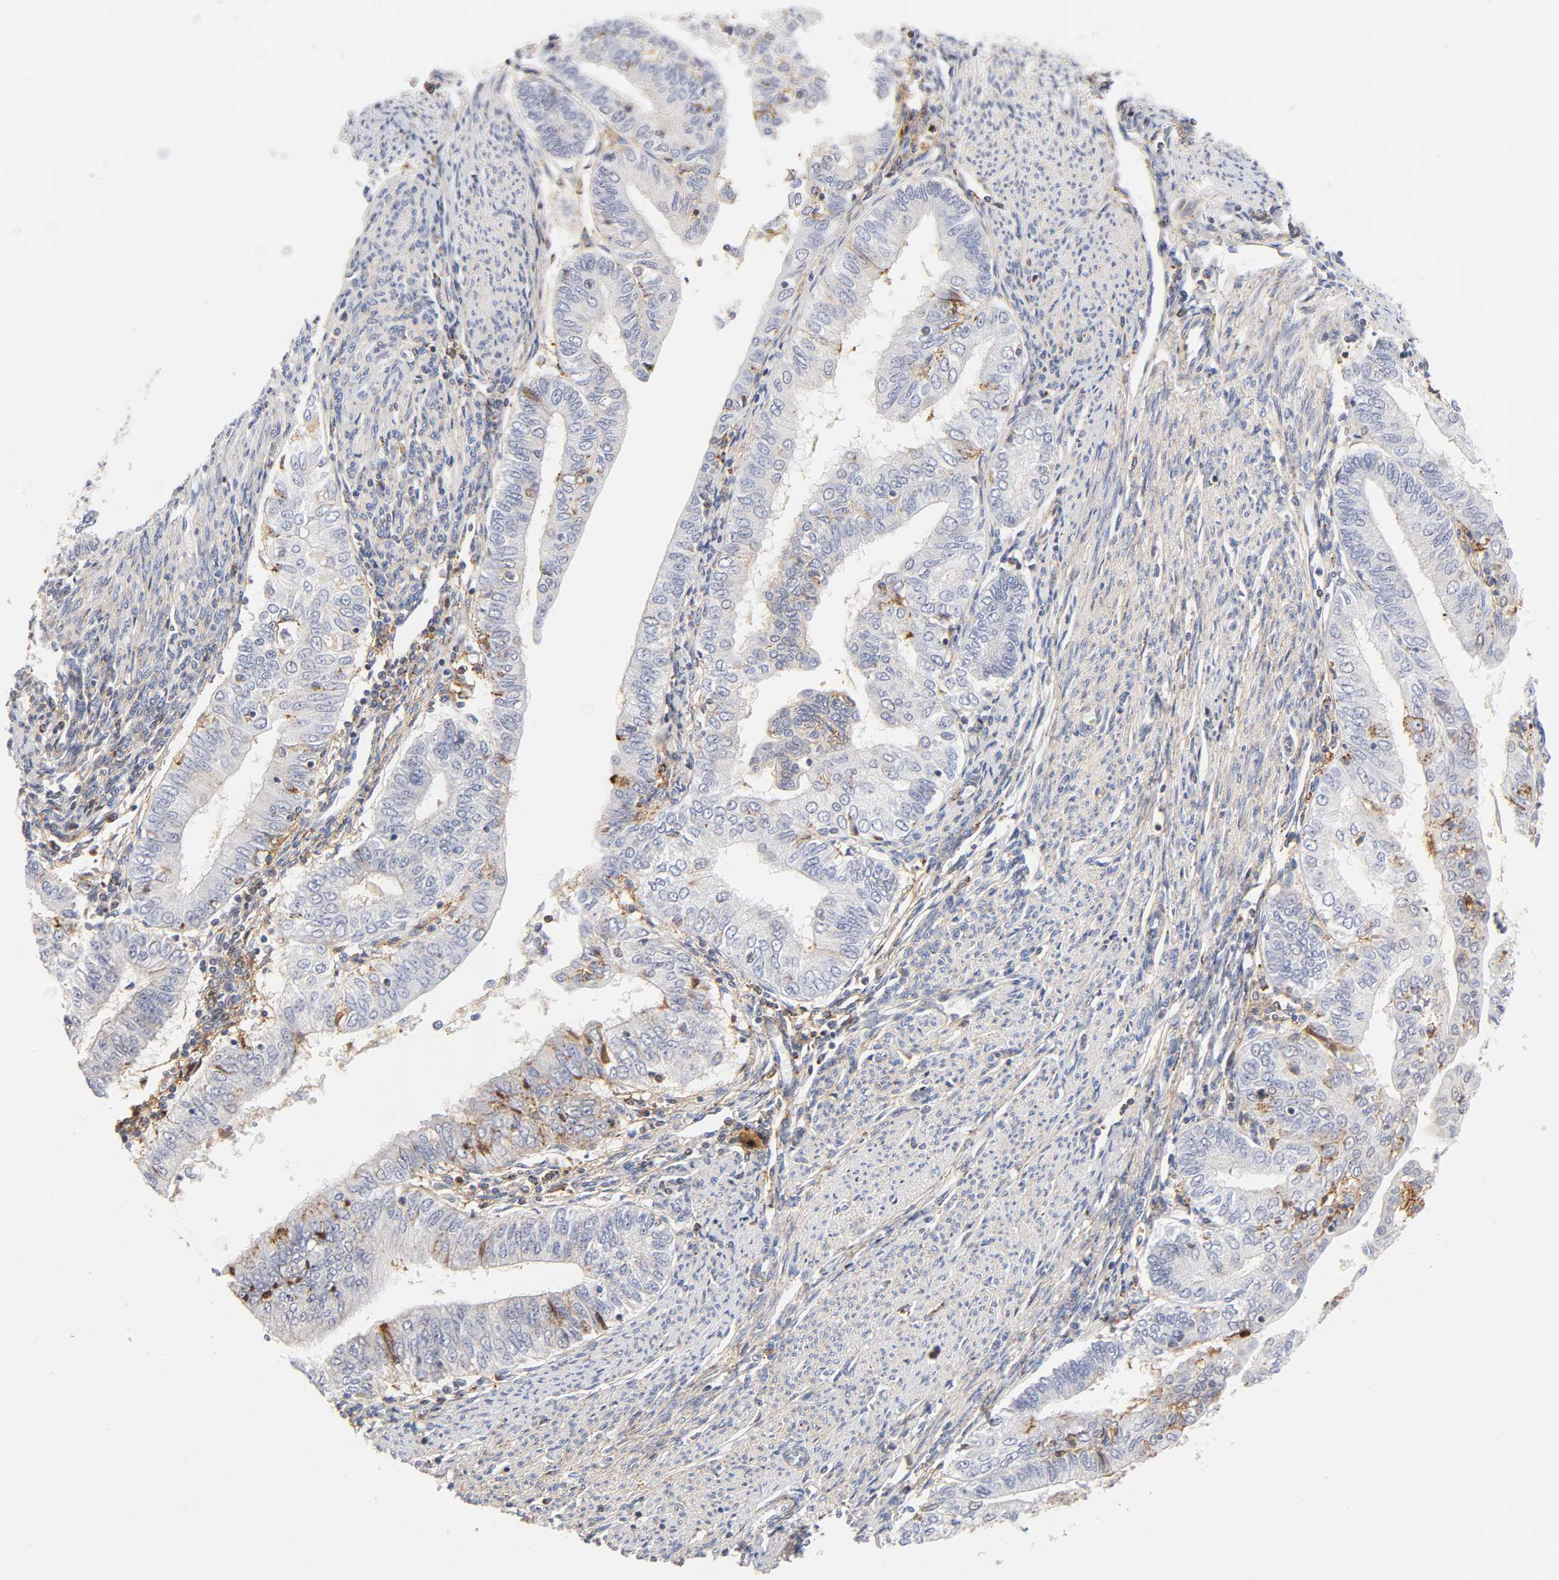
{"staining": {"intensity": "negative", "quantity": "none", "location": "none"}, "tissue": "endometrial cancer", "cell_type": "Tumor cells", "image_type": "cancer", "snomed": [{"axis": "morphology", "description": "Adenocarcinoma, NOS"}, {"axis": "topography", "description": "Endometrium"}], "caption": "Tumor cells are negative for protein expression in human endometrial cancer (adenocarcinoma).", "gene": "ANXA7", "patient": {"sex": "female", "age": 66}}